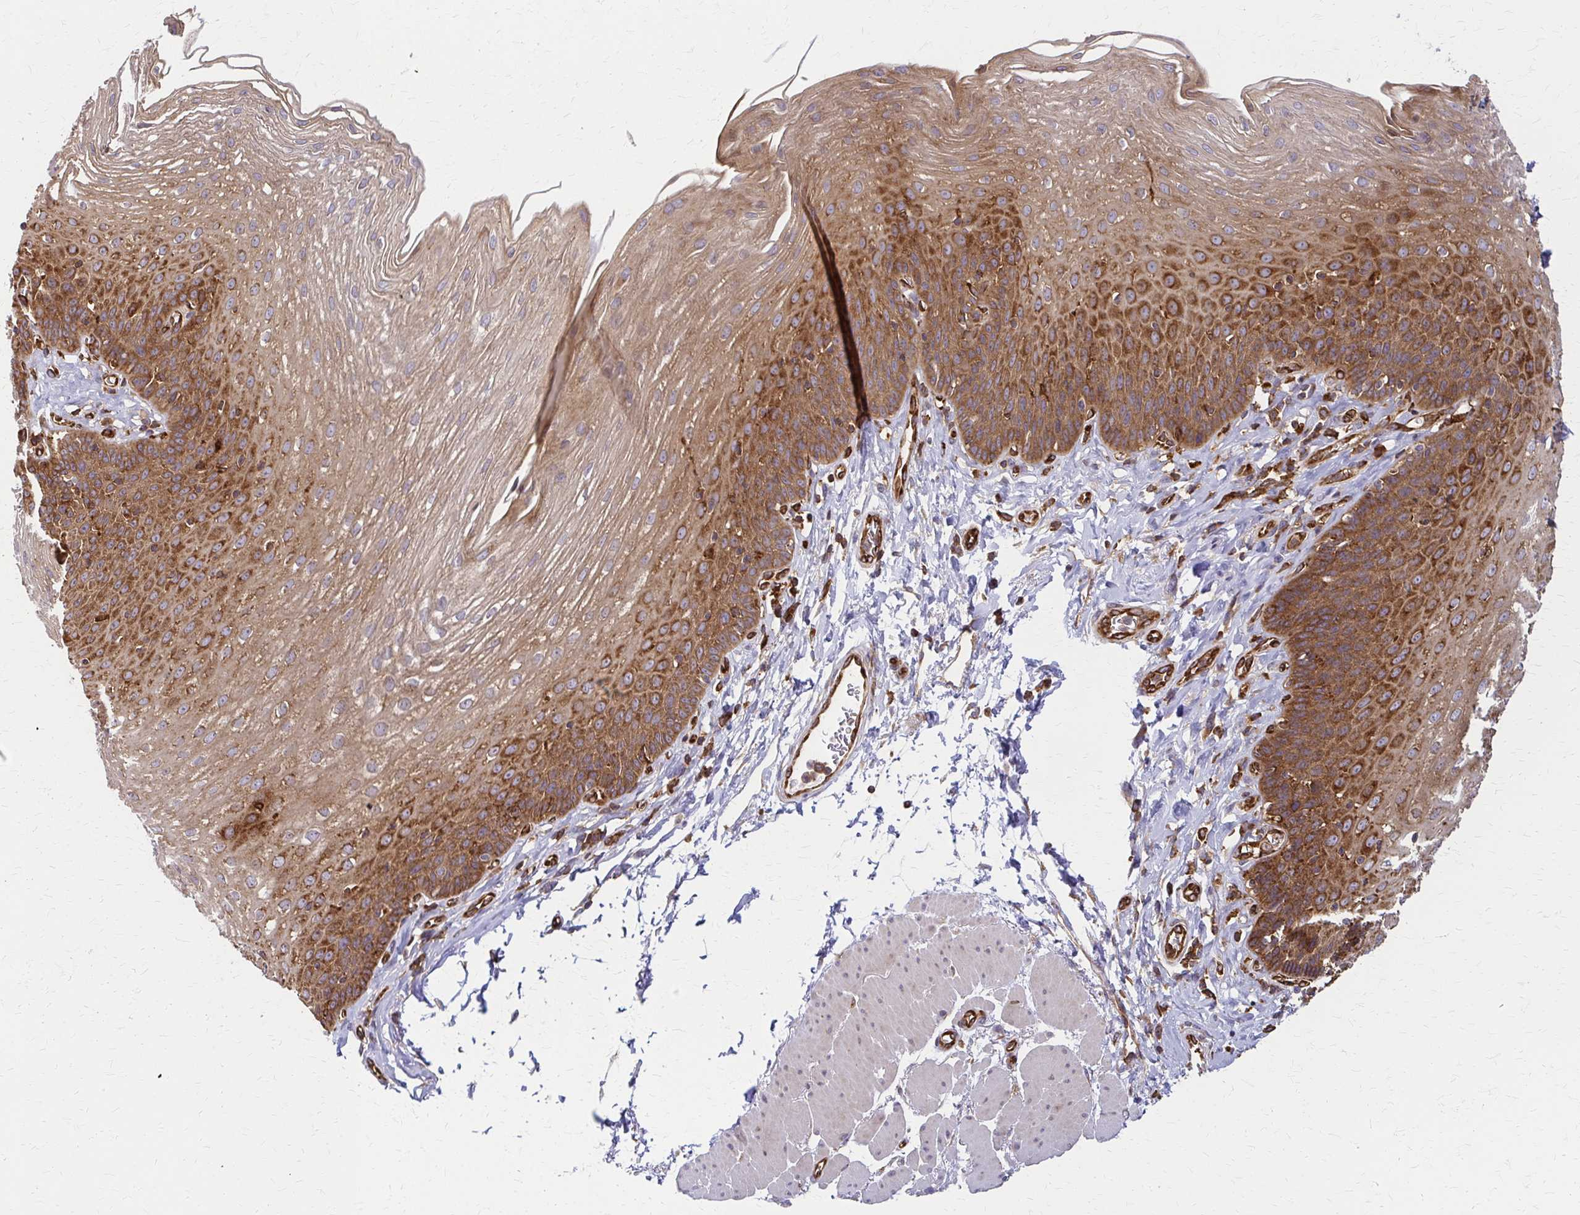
{"staining": {"intensity": "strong", "quantity": "25%-75%", "location": "cytoplasmic/membranous"}, "tissue": "esophagus", "cell_type": "Squamous epithelial cells", "image_type": "normal", "snomed": [{"axis": "morphology", "description": "Normal tissue, NOS"}, {"axis": "topography", "description": "Esophagus"}], "caption": "IHC histopathology image of normal human esophagus stained for a protein (brown), which reveals high levels of strong cytoplasmic/membranous positivity in about 25%-75% of squamous epithelial cells.", "gene": "WASF2", "patient": {"sex": "female", "age": 81}}